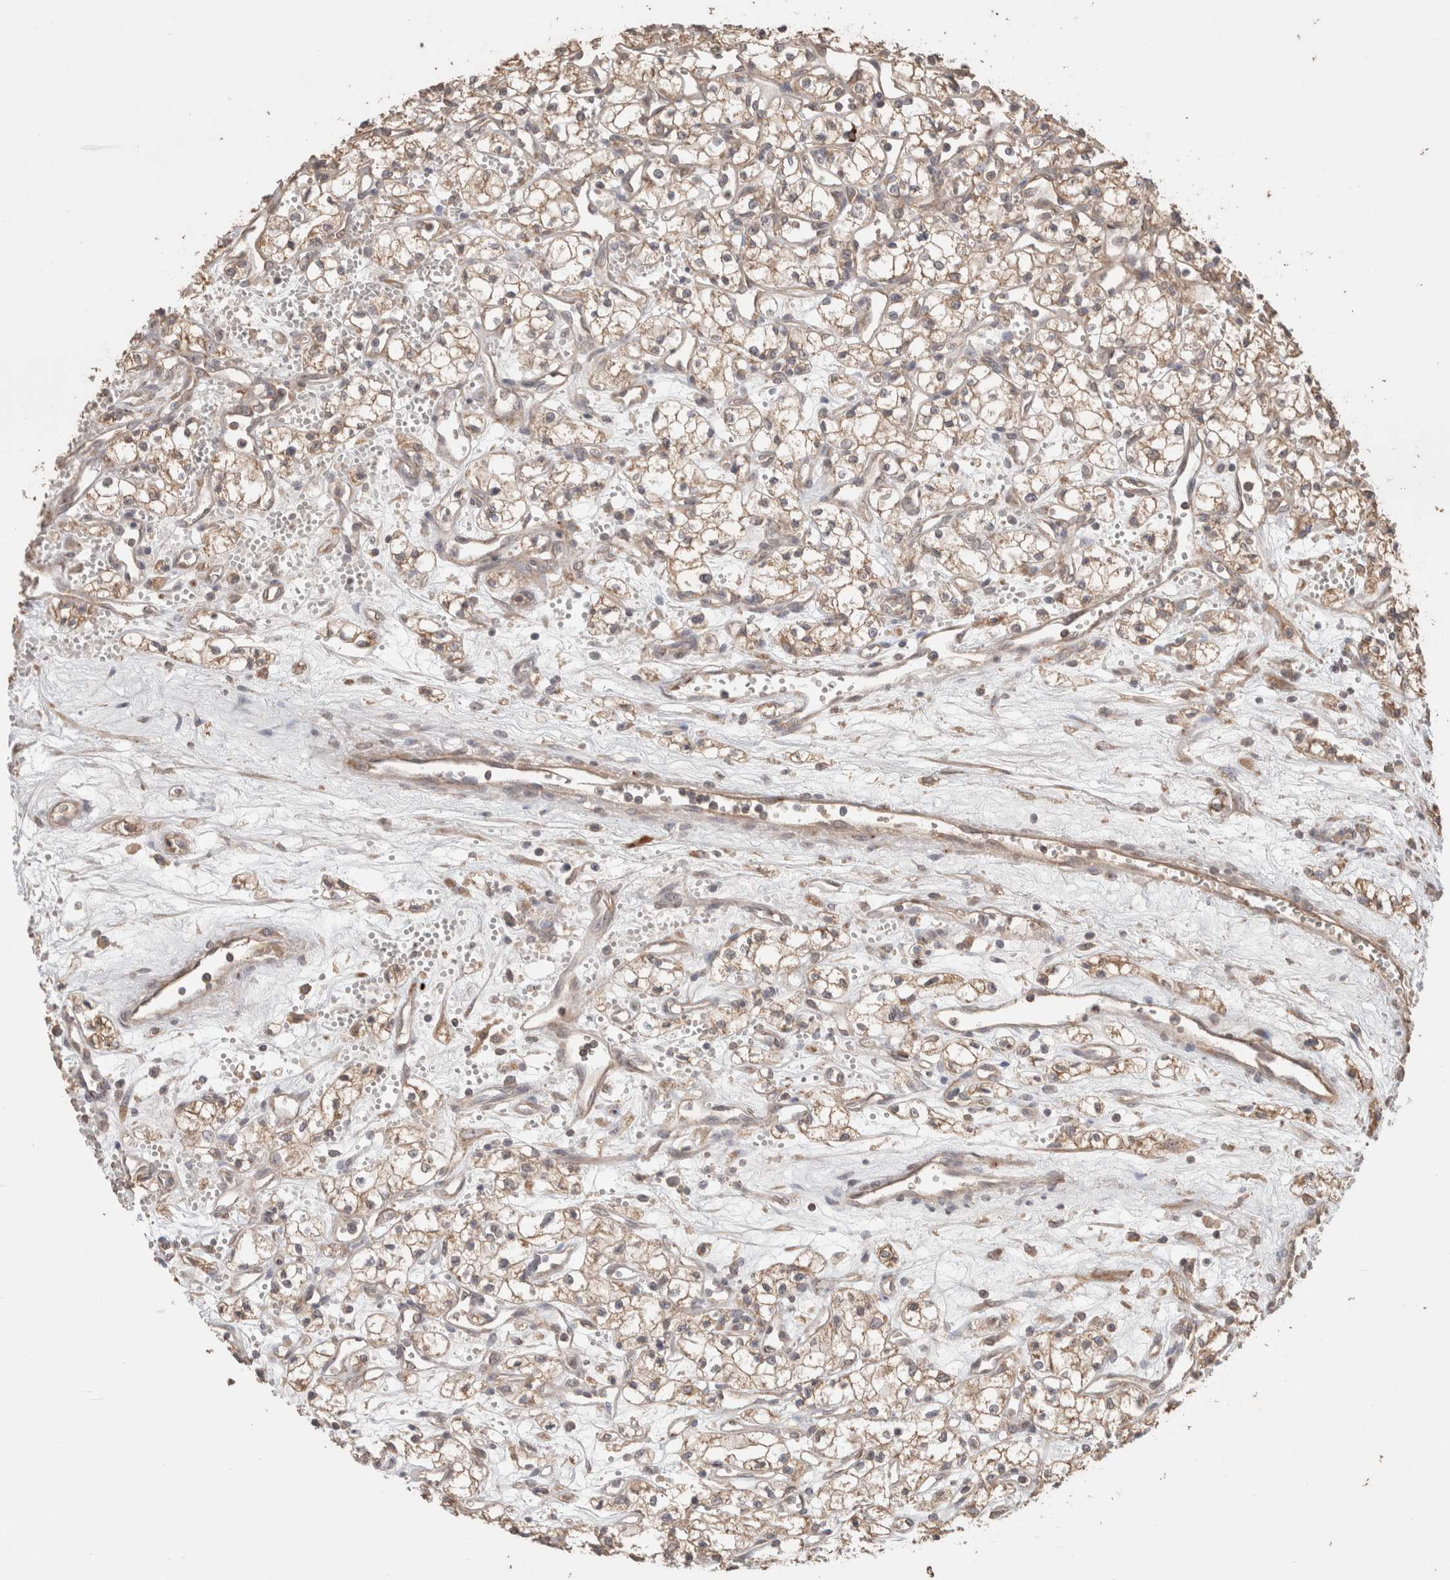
{"staining": {"intensity": "weak", "quantity": ">75%", "location": "cytoplasmic/membranous"}, "tissue": "renal cancer", "cell_type": "Tumor cells", "image_type": "cancer", "snomed": [{"axis": "morphology", "description": "Adenocarcinoma, NOS"}, {"axis": "topography", "description": "Kidney"}], "caption": "Renal cancer (adenocarcinoma) stained for a protein (brown) exhibits weak cytoplasmic/membranous positive expression in about >75% of tumor cells.", "gene": "HROB", "patient": {"sex": "male", "age": 59}}